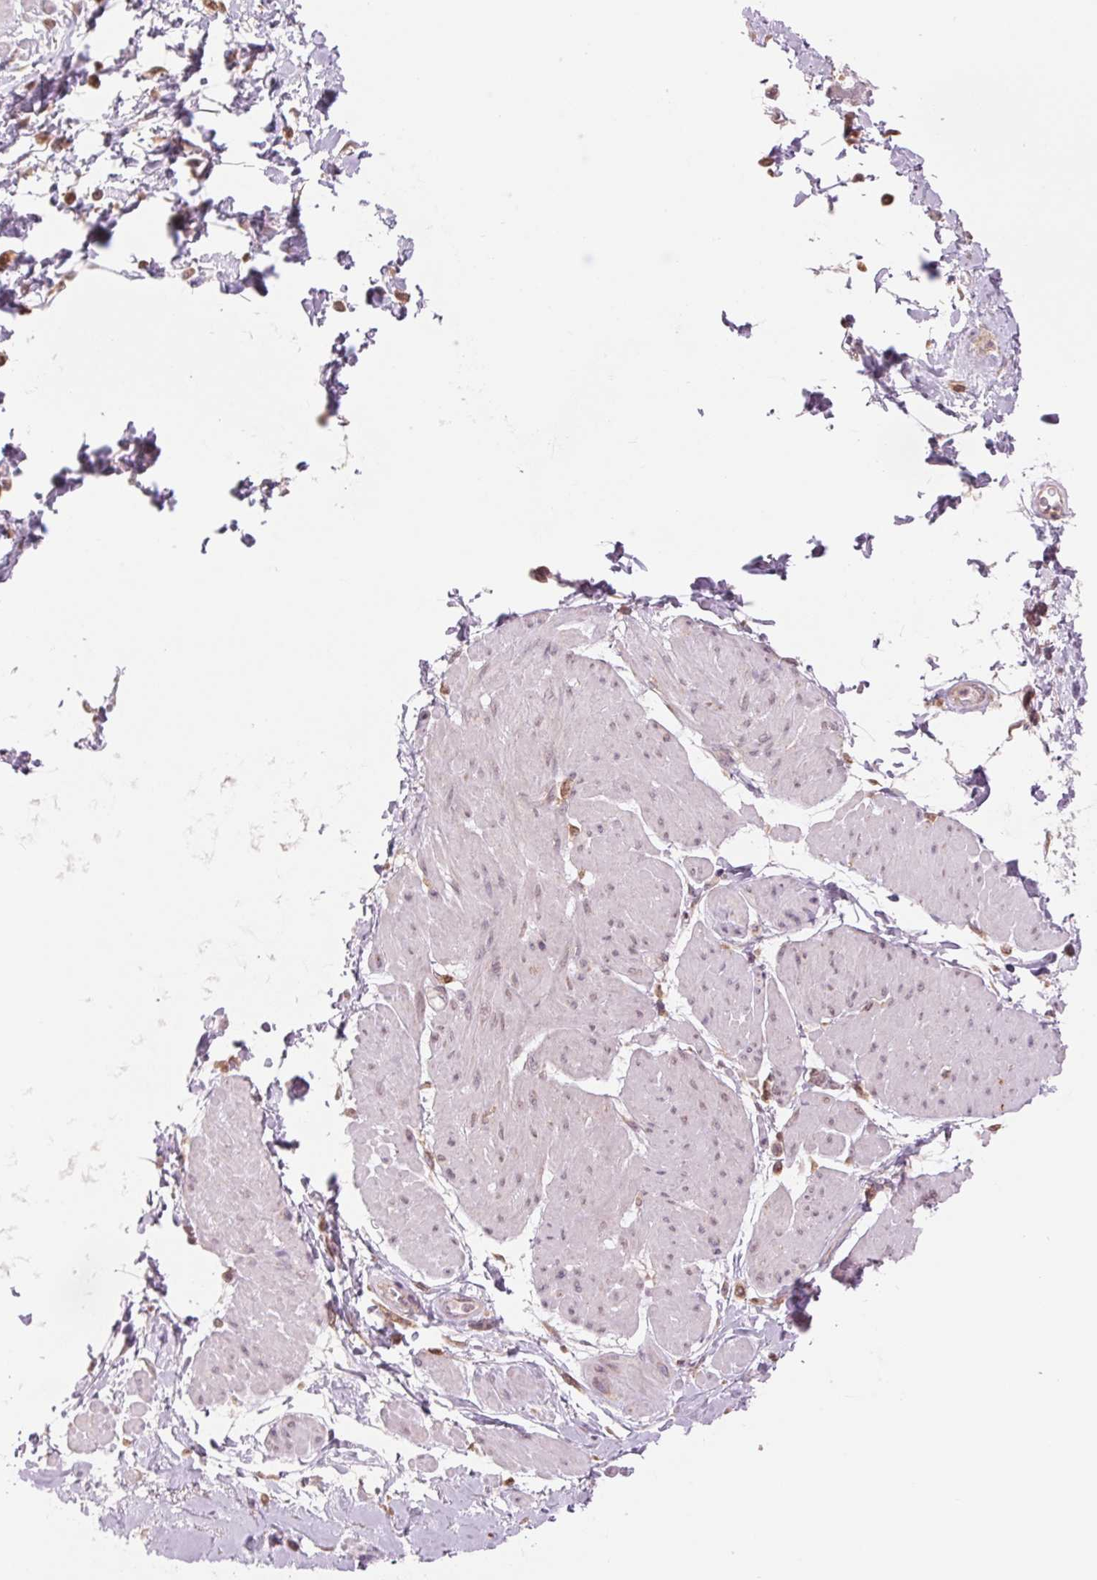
{"staining": {"intensity": "weak", "quantity": "25%-75%", "location": "cytoplasmic/membranous"}, "tissue": "adipose tissue", "cell_type": "Adipocytes", "image_type": "normal", "snomed": [{"axis": "morphology", "description": "Normal tissue, NOS"}, {"axis": "topography", "description": "Urinary bladder"}, {"axis": "topography", "description": "Peripheral nerve tissue"}], "caption": "A low amount of weak cytoplasmic/membranous positivity is identified in approximately 25%-75% of adipocytes in benign adipose tissue. (DAB IHC with brightfield microscopy, high magnification).", "gene": "TECR", "patient": {"sex": "female", "age": 60}}